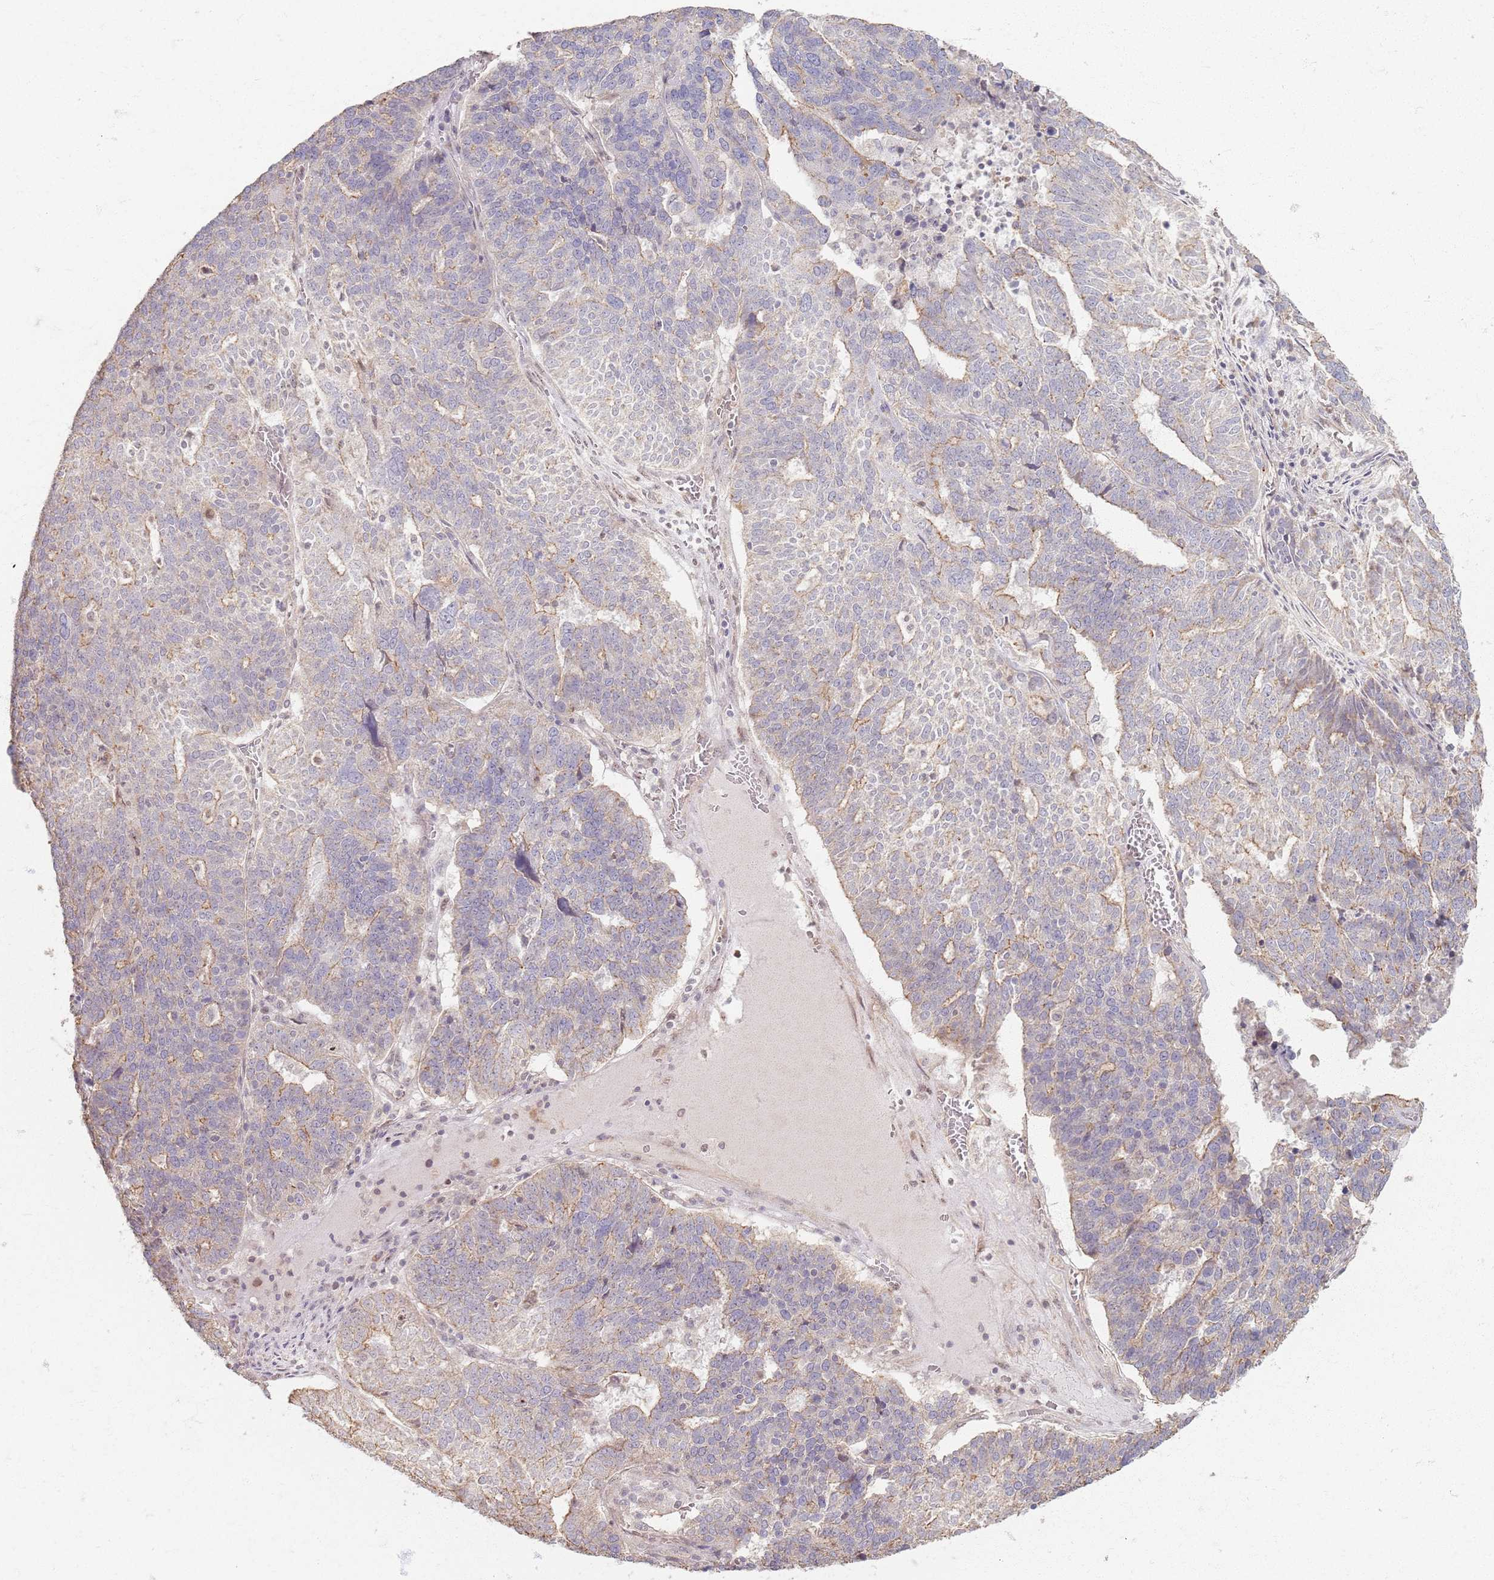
{"staining": {"intensity": "weak", "quantity": "<25%", "location": "cytoplasmic/membranous"}, "tissue": "ovarian cancer", "cell_type": "Tumor cells", "image_type": "cancer", "snomed": [{"axis": "morphology", "description": "Cystadenocarcinoma, serous, NOS"}, {"axis": "topography", "description": "Ovary"}], "caption": "Immunohistochemistry (IHC) micrograph of ovarian cancer (serous cystadenocarcinoma) stained for a protein (brown), which shows no staining in tumor cells.", "gene": "KCNA5", "patient": {"sex": "female", "age": 59}}